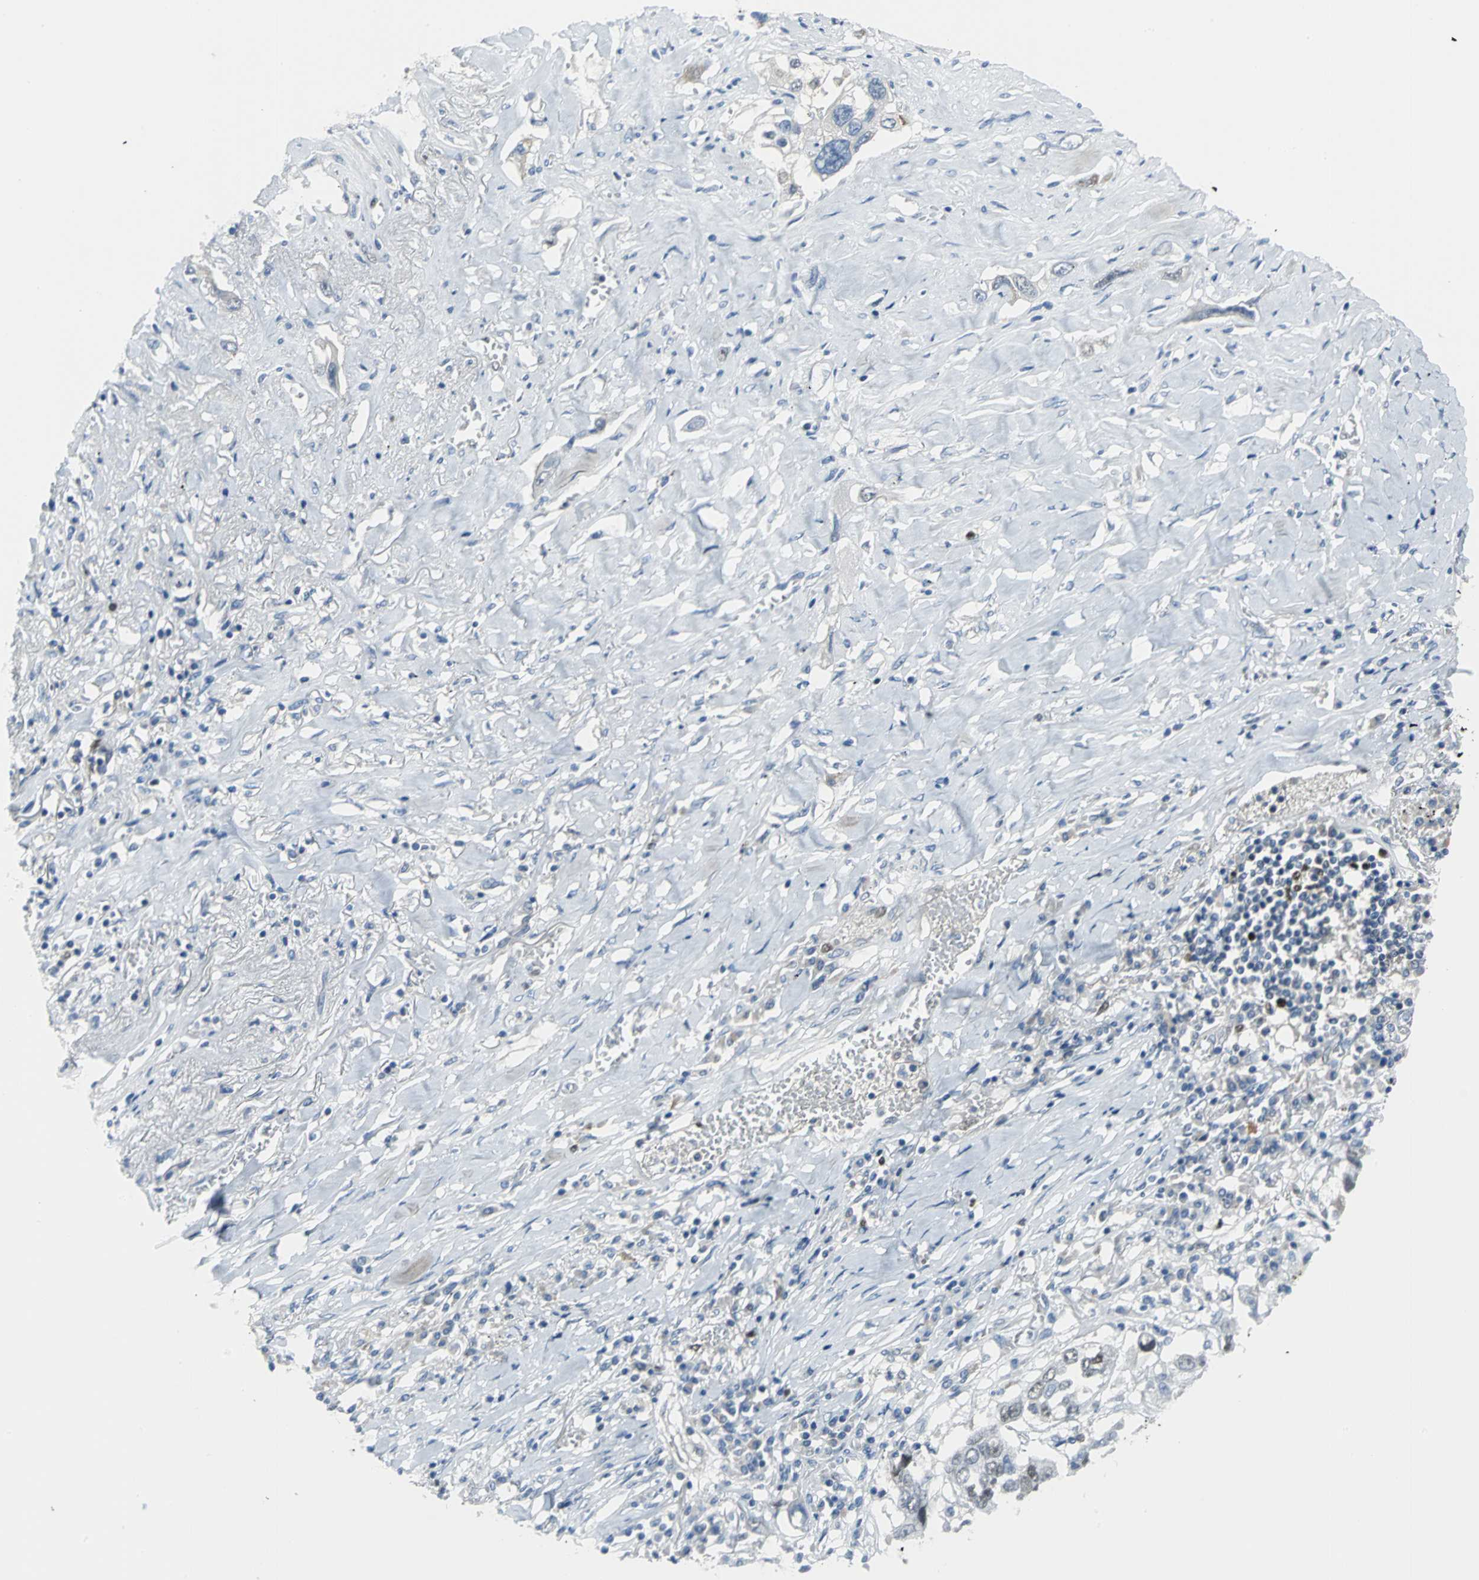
{"staining": {"intensity": "moderate", "quantity": "25%-75%", "location": "nuclear"}, "tissue": "lung cancer", "cell_type": "Tumor cells", "image_type": "cancer", "snomed": [{"axis": "morphology", "description": "Squamous cell carcinoma, NOS"}, {"axis": "topography", "description": "Lung"}], "caption": "Squamous cell carcinoma (lung) stained with IHC displays moderate nuclear expression in about 25%-75% of tumor cells.", "gene": "MCM3", "patient": {"sex": "male", "age": 71}}